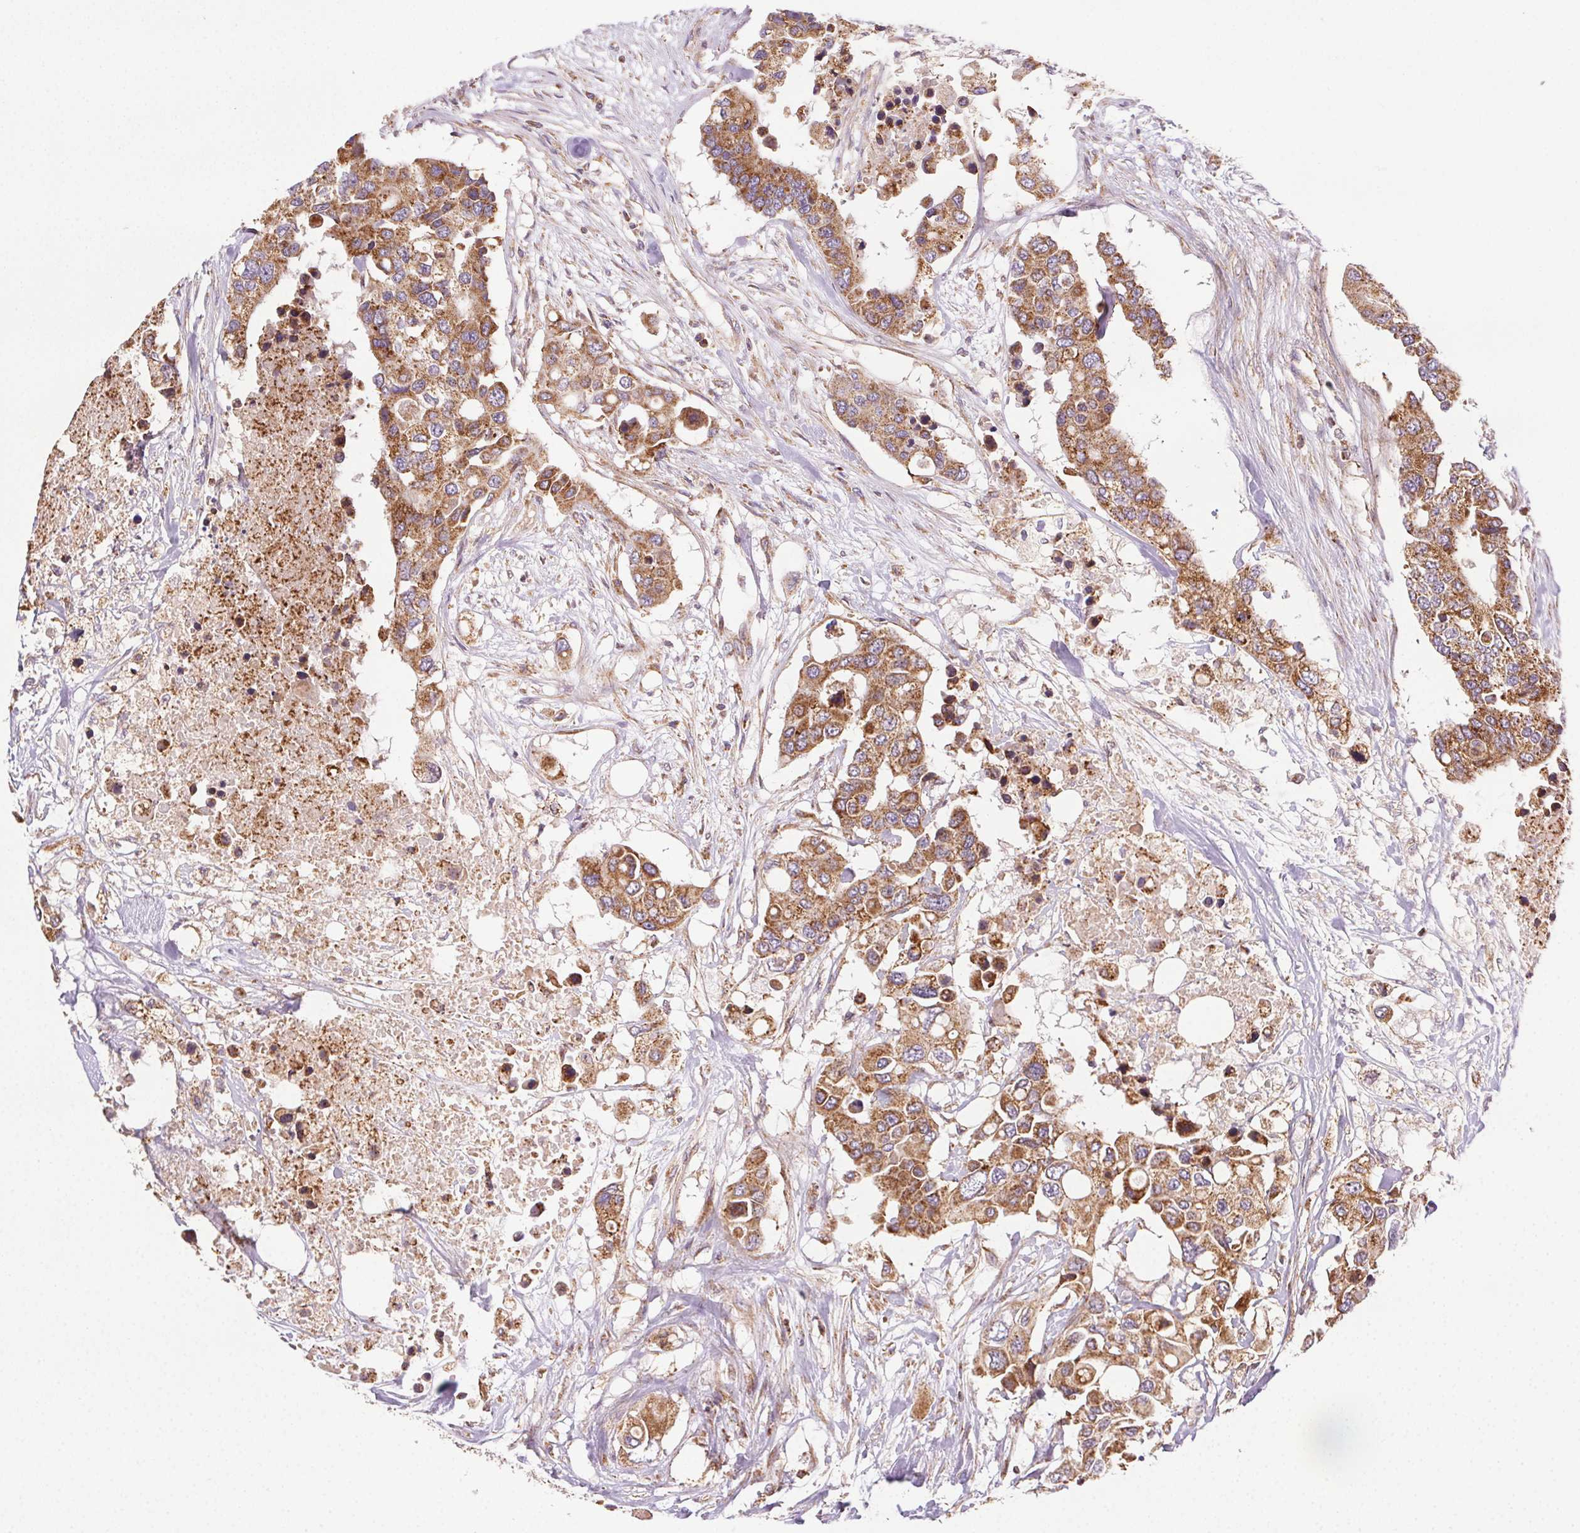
{"staining": {"intensity": "moderate", "quantity": ">75%", "location": "cytoplasmic/membranous"}, "tissue": "colorectal cancer", "cell_type": "Tumor cells", "image_type": "cancer", "snomed": [{"axis": "morphology", "description": "Adenocarcinoma, NOS"}, {"axis": "topography", "description": "Colon"}], "caption": "Immunohistochemistry staining of colorectal cancer (adenocarcinoma), which exhibits medium levels of moderate cytoplasmic/membranous expression in about >75% of tumor cells indicating moderate cytoplasmic/membranous protein staining. The staining was performed using DAB (brown) for protein detection and nuclei were counterstained in hematoxylin (blue).", "gene": "CLPB", "patient": {"sex": "male", "age": 77}}